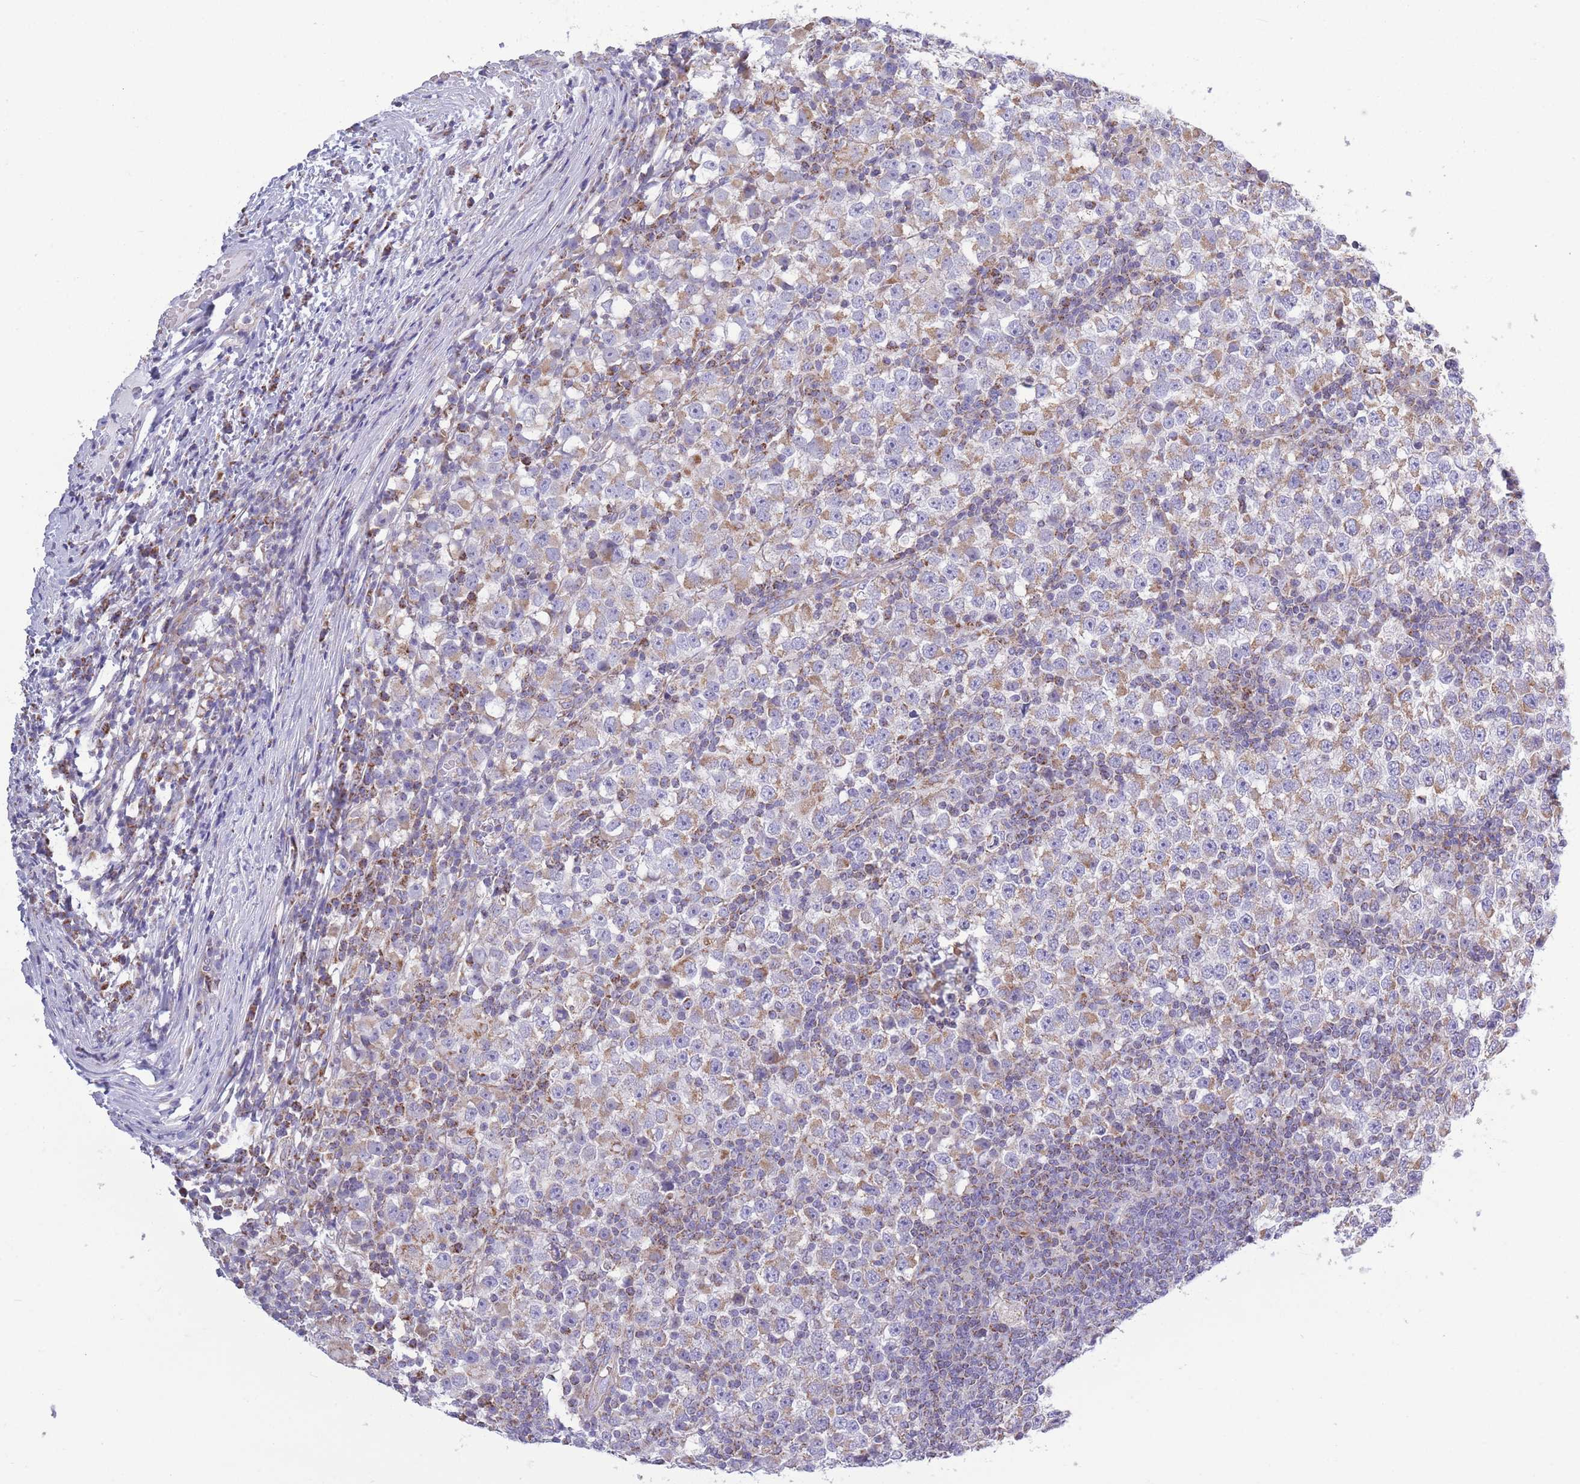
{"staining": {"intensity": "weak", "quantity": "25%-75%", "location": "cytoplasmic/membranous"}, "tissue": "testis cancer", "cell_type": "Tumor cells", "image_type": "cancer", "snomed": [{"axis": "morphology", "description": "Seminoma, NOS"}, {"axis": "topography", "description": "Testis"}], "caption": "An immunohistochemistry (IHC) micrograph of tumor tissue is shown. Protein staining in brown labels weak cytoplasmic/membranous positivity in testis seminoma within tumor cells.", "gene": "PDHA1", "patient": {"sex": "male", "age": 65}}